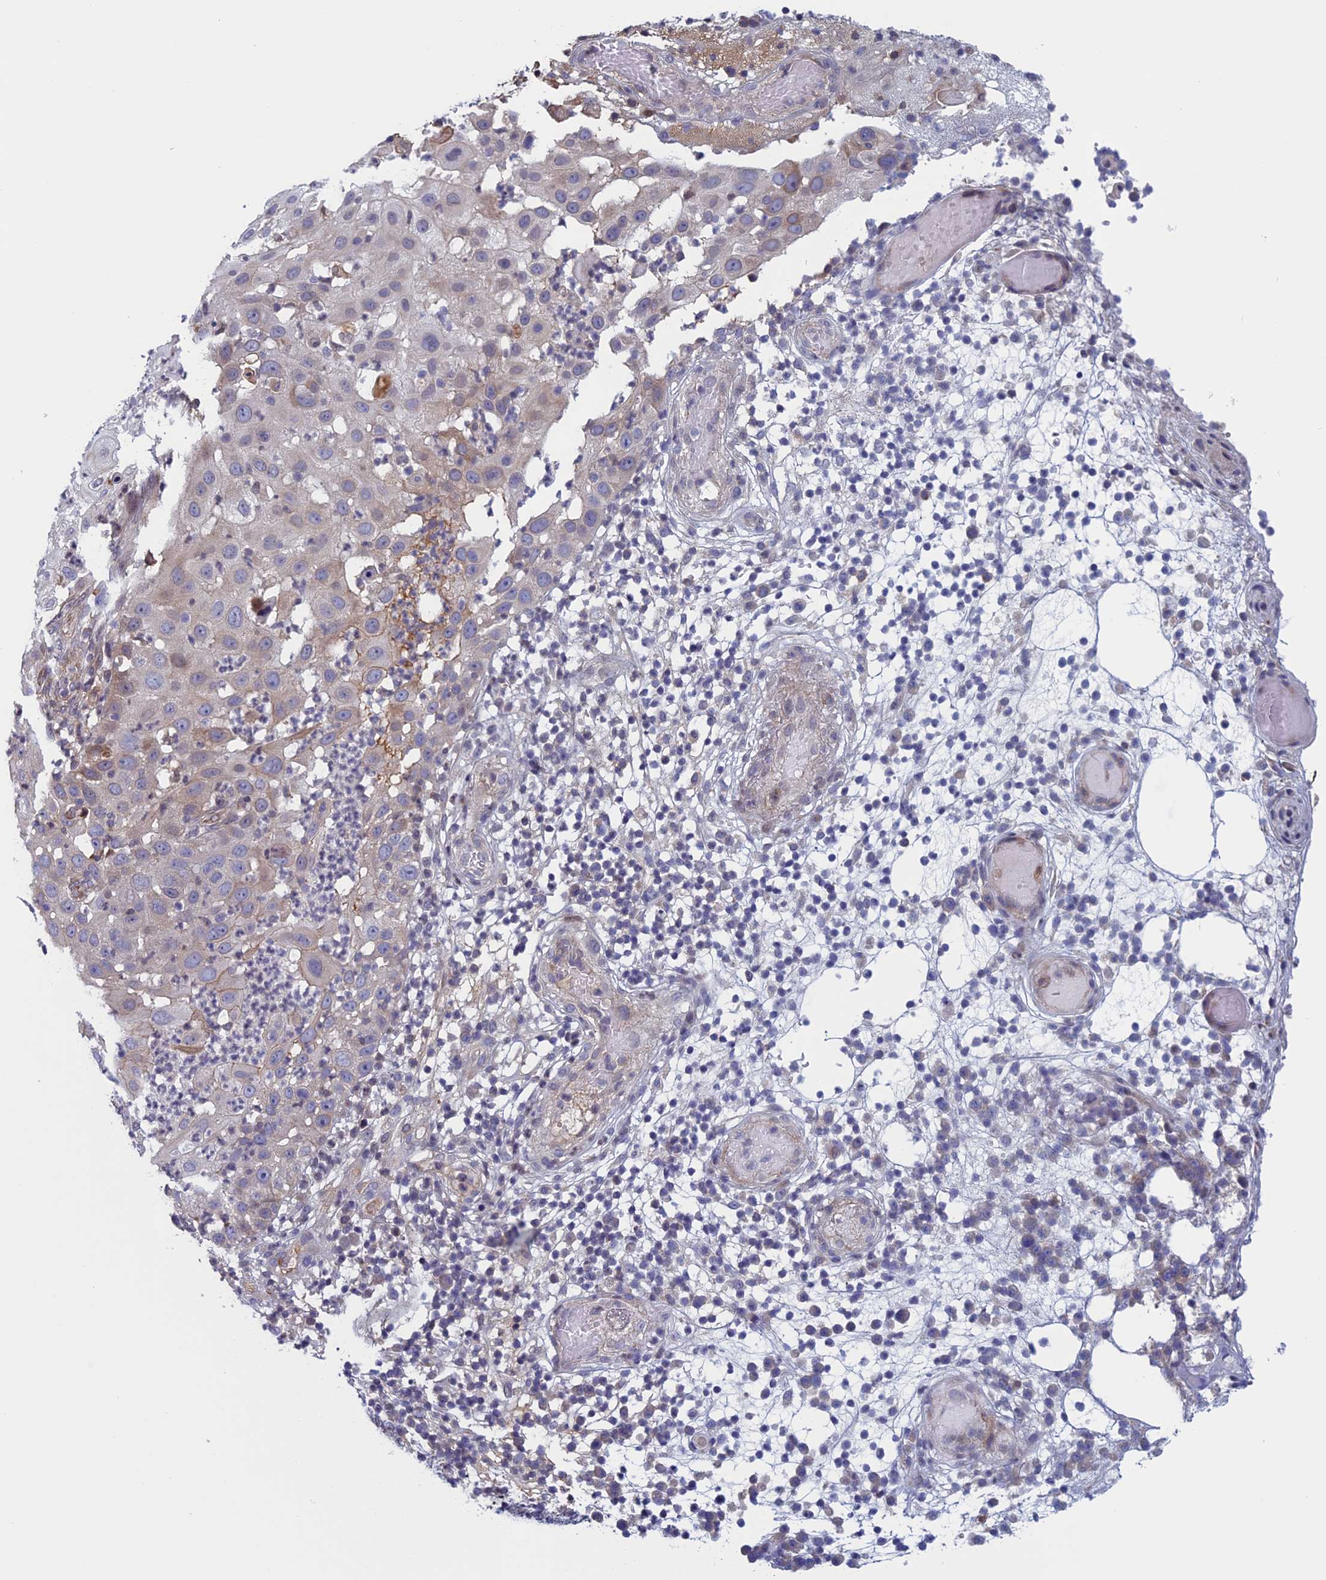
{"staining": {"intensity": "weak", "quantity": "<25%", "location": "cytoplasmic/membranous"}, "tissue": "skin cancer", "cell_type": "Tumor cells", "image_type": "cancer", "snomed": [{"axis": "morphology", "description": "Squamous cell carcinoma, NOS"}, {"axis": "topography", "description": "Skin"}], "caption": "Image shows no protein positivity in tumor cells of skin squamous cell carcinoma tissue.", "gene": "FADS1", "patient": {"sex": "female", "age": 44}}